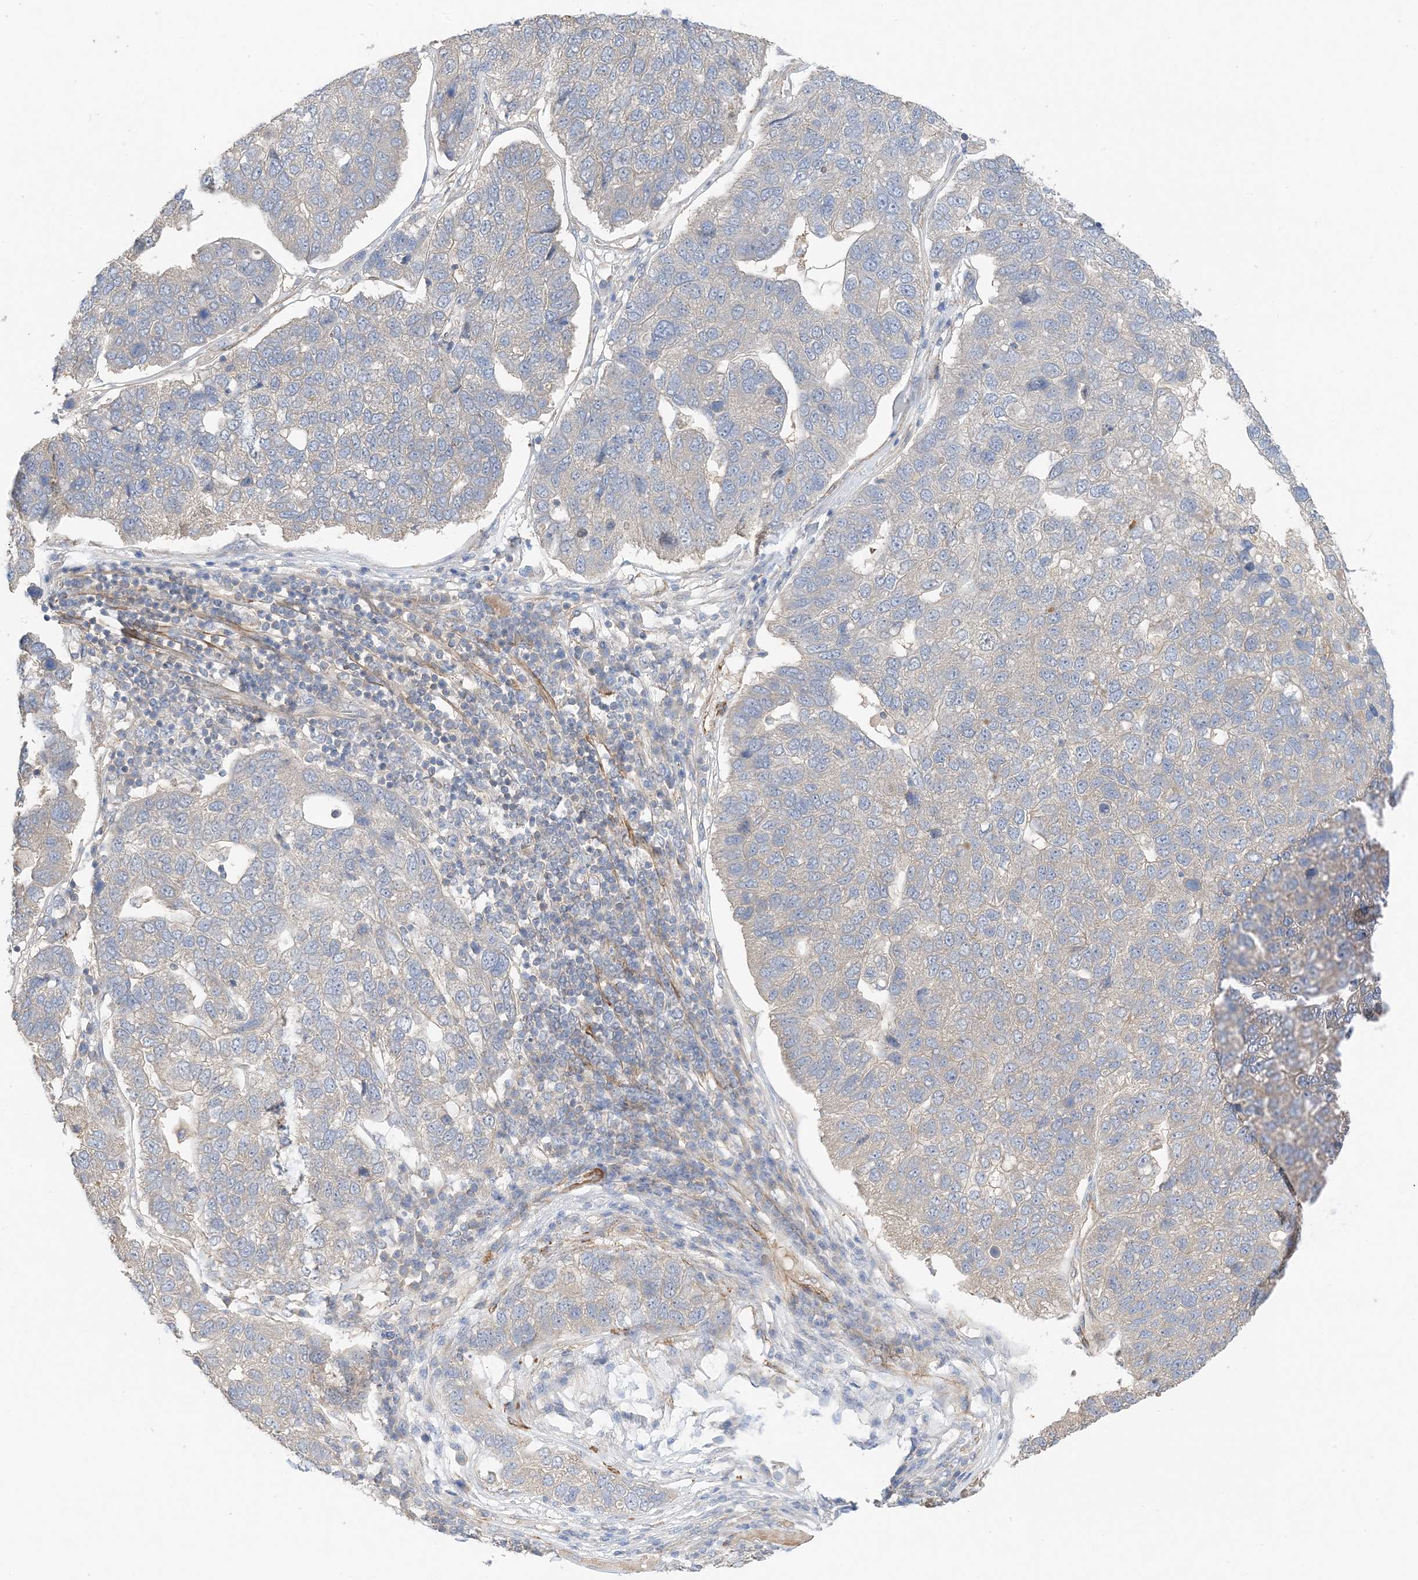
{"staining": {"intensity": "negative", "quantity": "none", "location": "none"}, "tissue": "pancreatic cancer", "cell_type": "Tumor cells", "image_type": "cancer", "snomed": [{"axis": "morphology", "description": "Adenocarcinoma, NOS"}, {"axis": "topography", "description": "Pancreas"}], "caption": "The micrograph exhibits no significant staining in tumor cells of pancreatic cancer. (DAB (3,3'-diaminobenzidine) IHC visualized using brightfield microscopy, high magnification).", "gene": "KIFBP", "patient": {"sex": "female", "age": 61}}